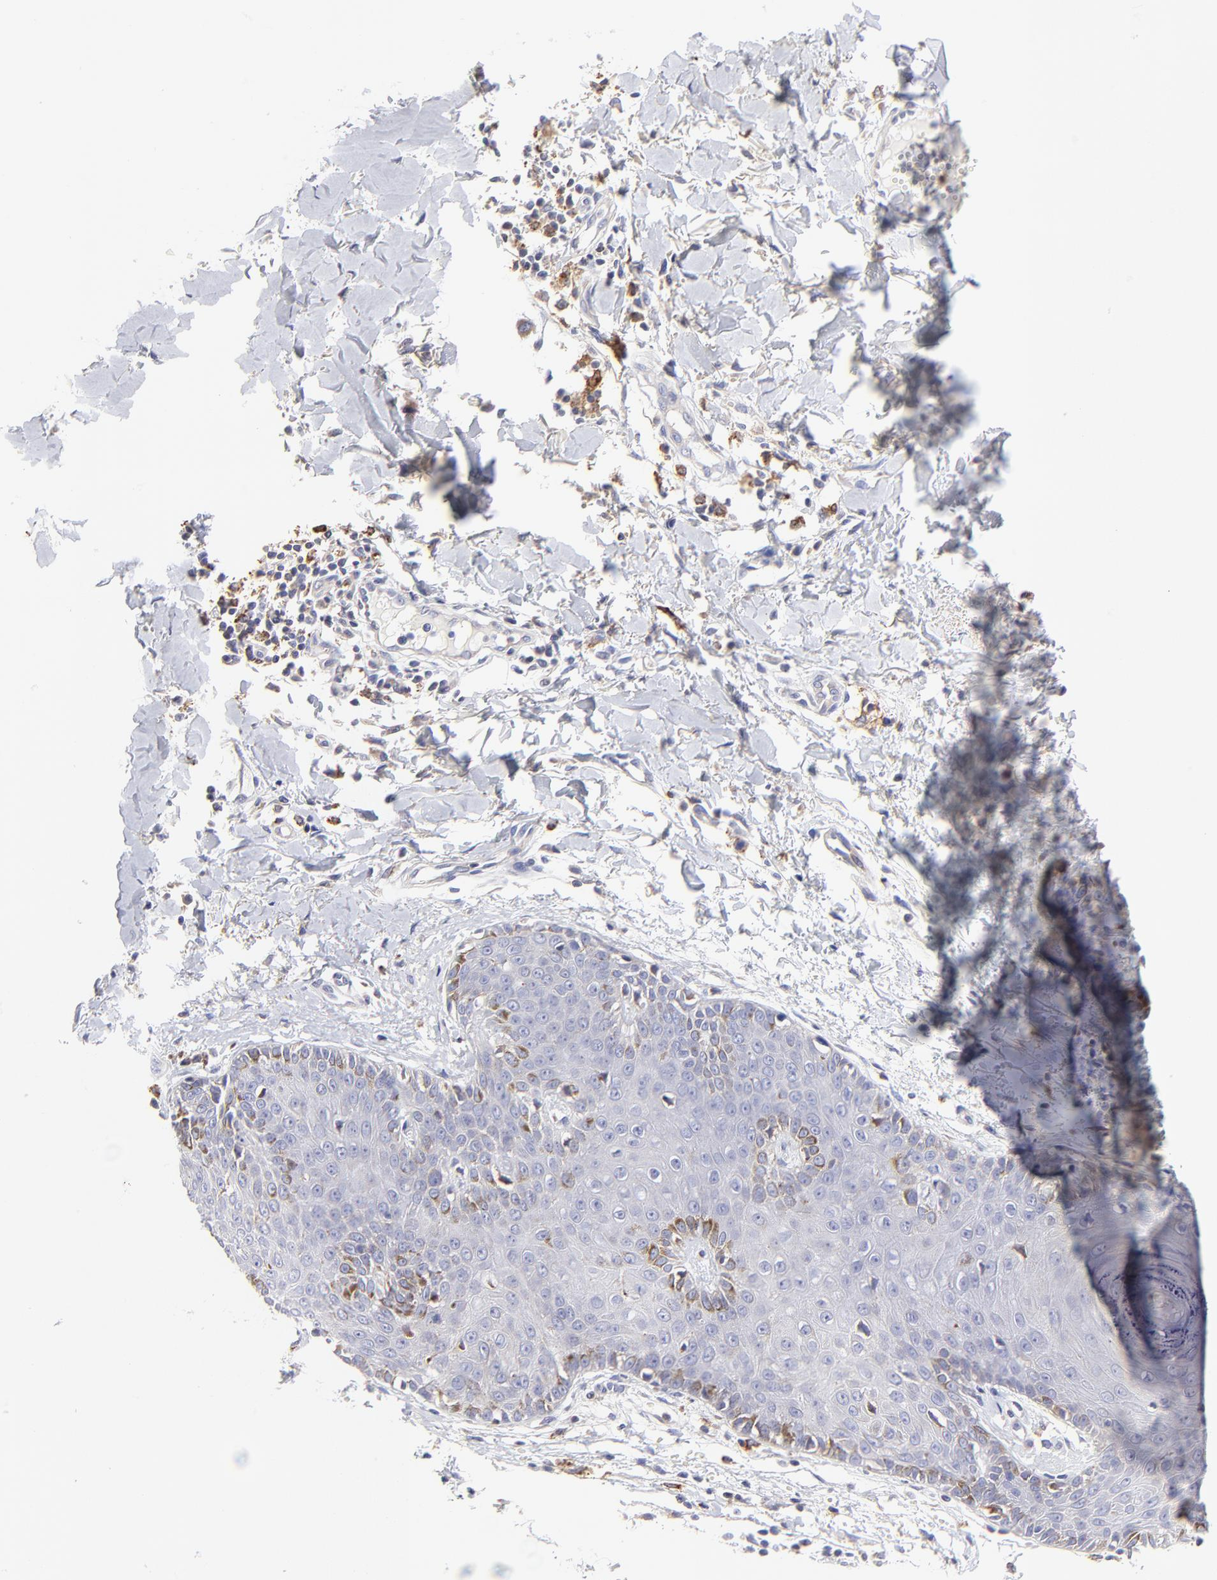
{"staining": {"intensity": "negative", "quantity": "none", "location": "none"}, "tissue": "skin cancer", "cell_type": "Tumor cells", "image_type": "cancer", "snomed": [{"axis": "morphology", "description": "Basal cell carcinoma"}, {"axis": "topography", "description": "Skin"}], "caption": "Immunohistochemistry (IHC) histopathology image of neoplastic tissue: human skin cancer stained with DAB (3,3'-diaminobenzidine) shows no significant protein staining in tumor cells.", "gene": "GCSAM", "patient": {"sex": "male", "age": 67}}